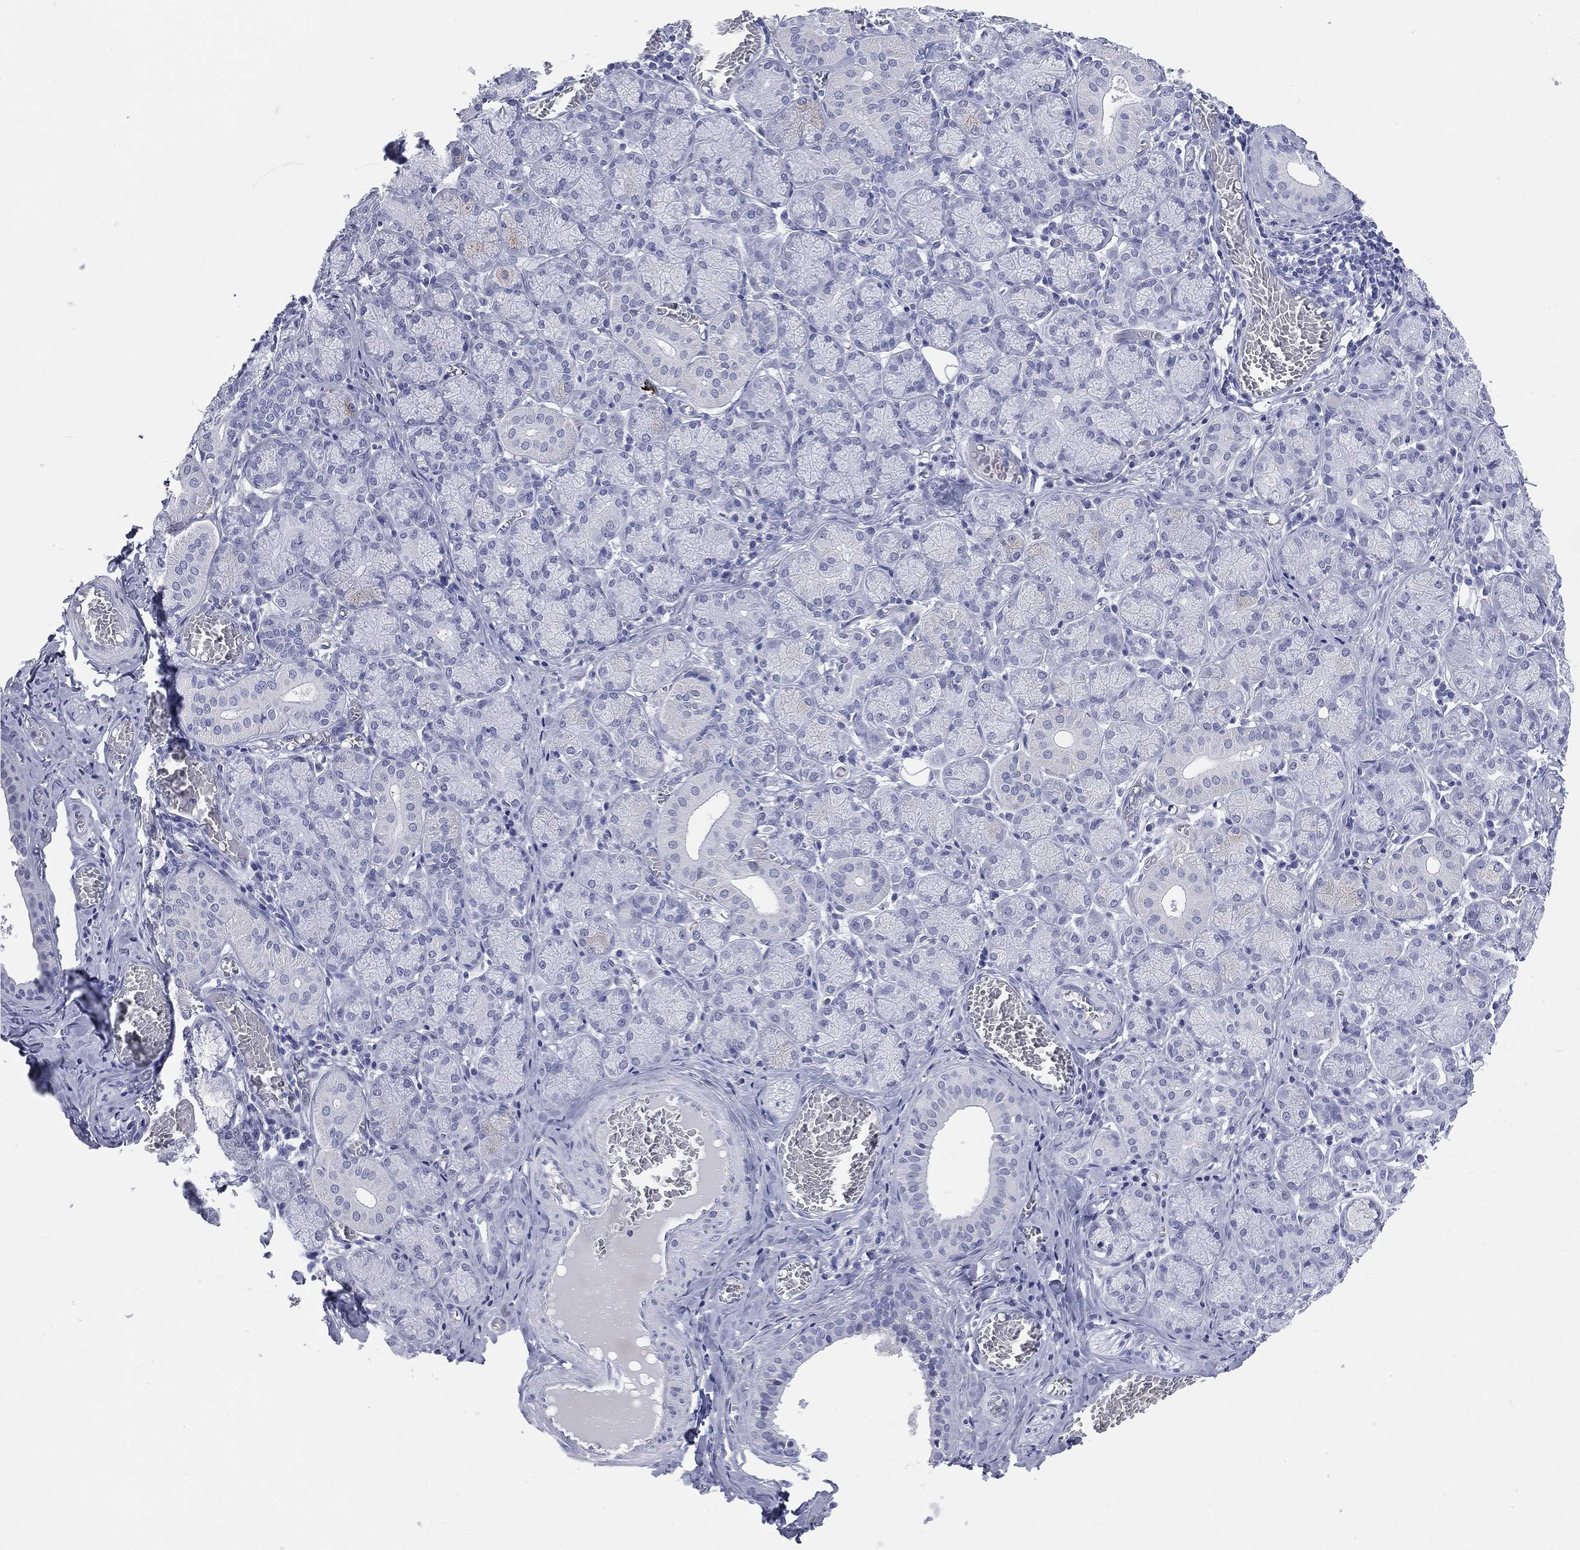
{"staining": {"intensity": "negative", "quantity": "none", "location": "none"}, "tissue": "salivary gland", "cell_type": "Glandular cells", "image_type": "normal", "snomed": [{"axis": "morphology", "description": "Normal tissue, NOS"}, {"axis": "topography", "description": "Salivary gland"}, {"axis": "topography", "description": "Peripheral nerve tissue"}], "caption": "Human salivary gland stained for a protein using immunohistochemistry shows no staining in glandular cells.", "gene": "MLLT10", "patient": {"sex": "female", "age": 24}}